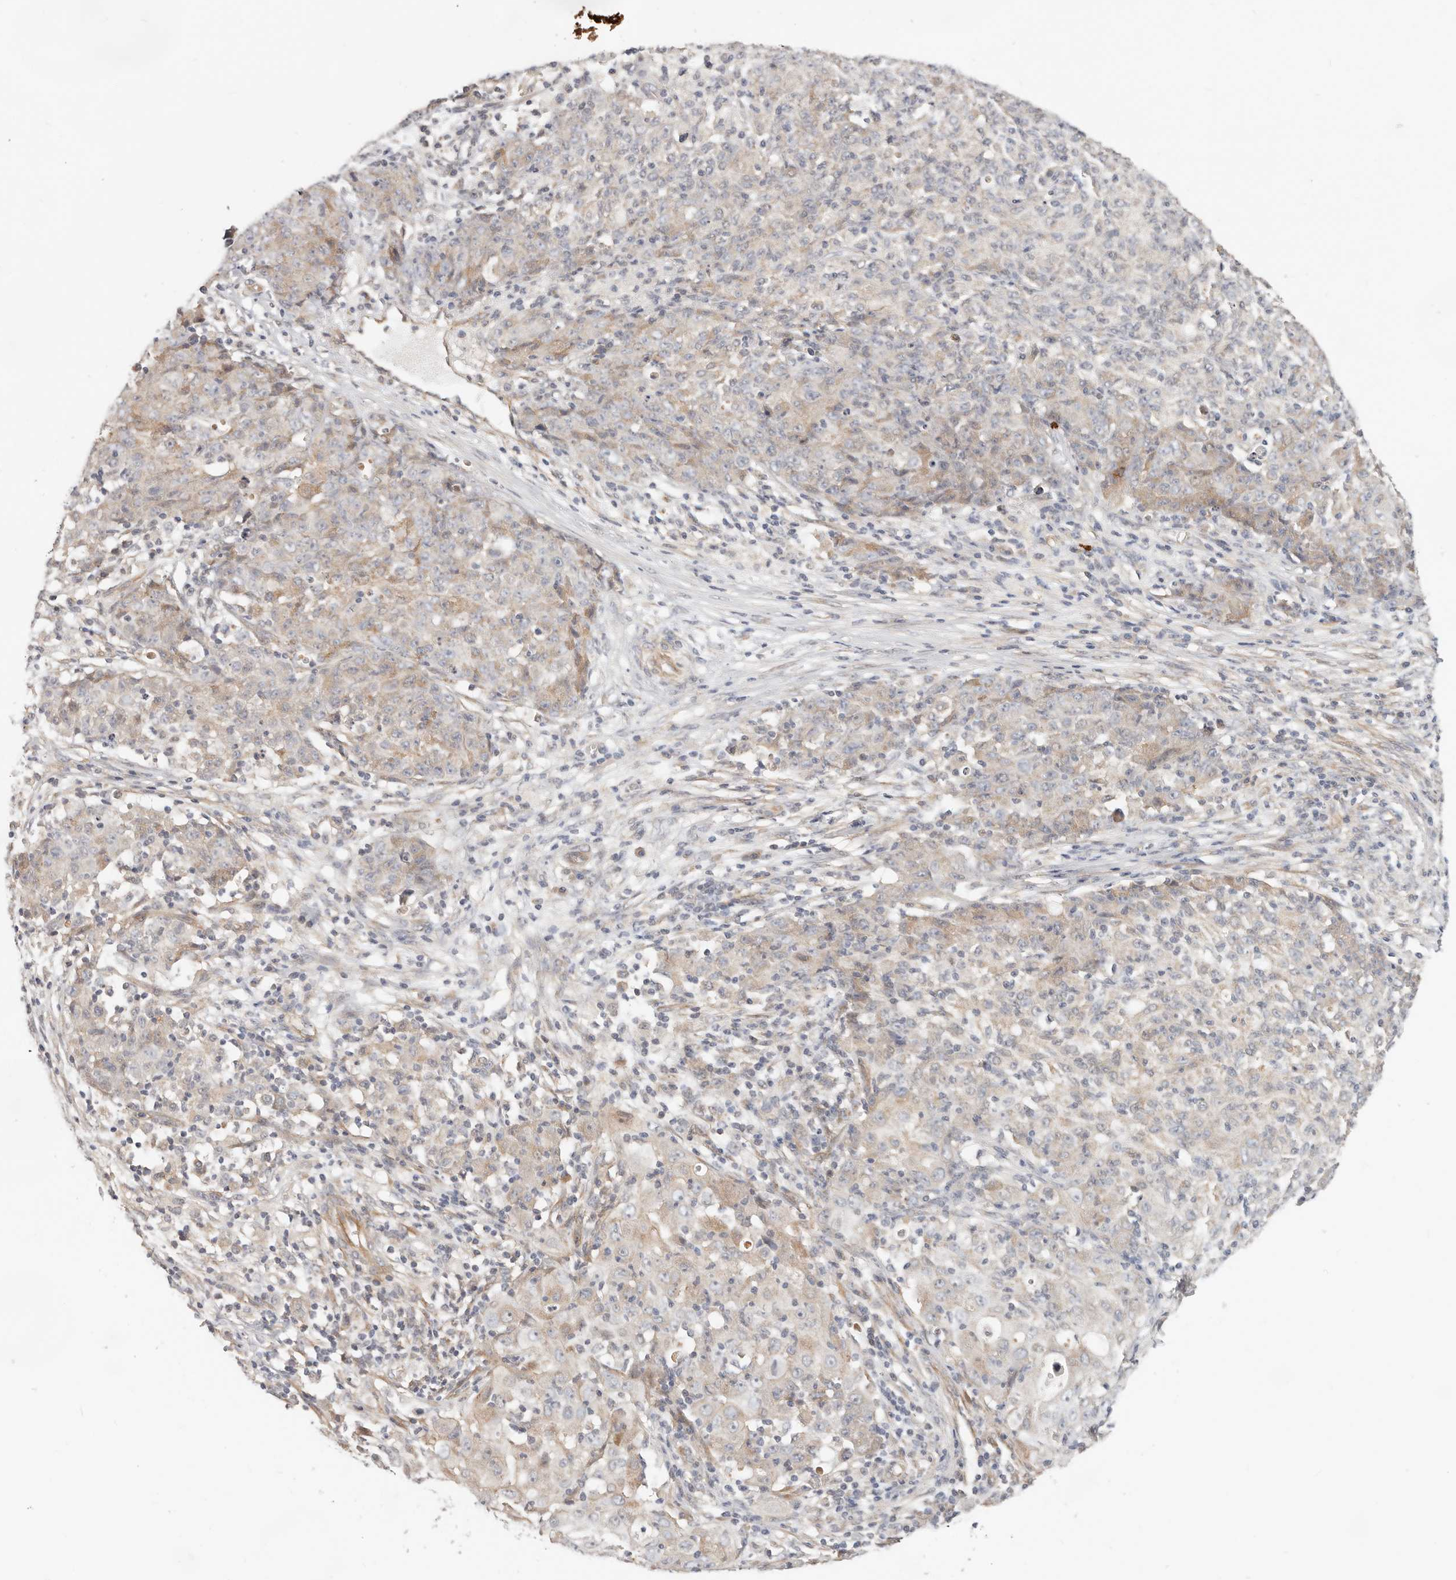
{"staining": {"intensity": "weak", "quantity": "<25%", "location": "cytoplasmic/membranous"}, "tissue": "ovarian cancer", "cell_type": "Tumor cells", "image_type": "cancer", "snomed": [{"axis": "morphology", "description": "Carcinoma, endometroid"}, {"axis": "topography", "description": "Ovary"}], "caption": "Tumor cells show no significant protein positivity in endometroid carcinoma (ovarian).", "gene": "ZRANB1", "patient": {"sex": "female", "age": 42}}